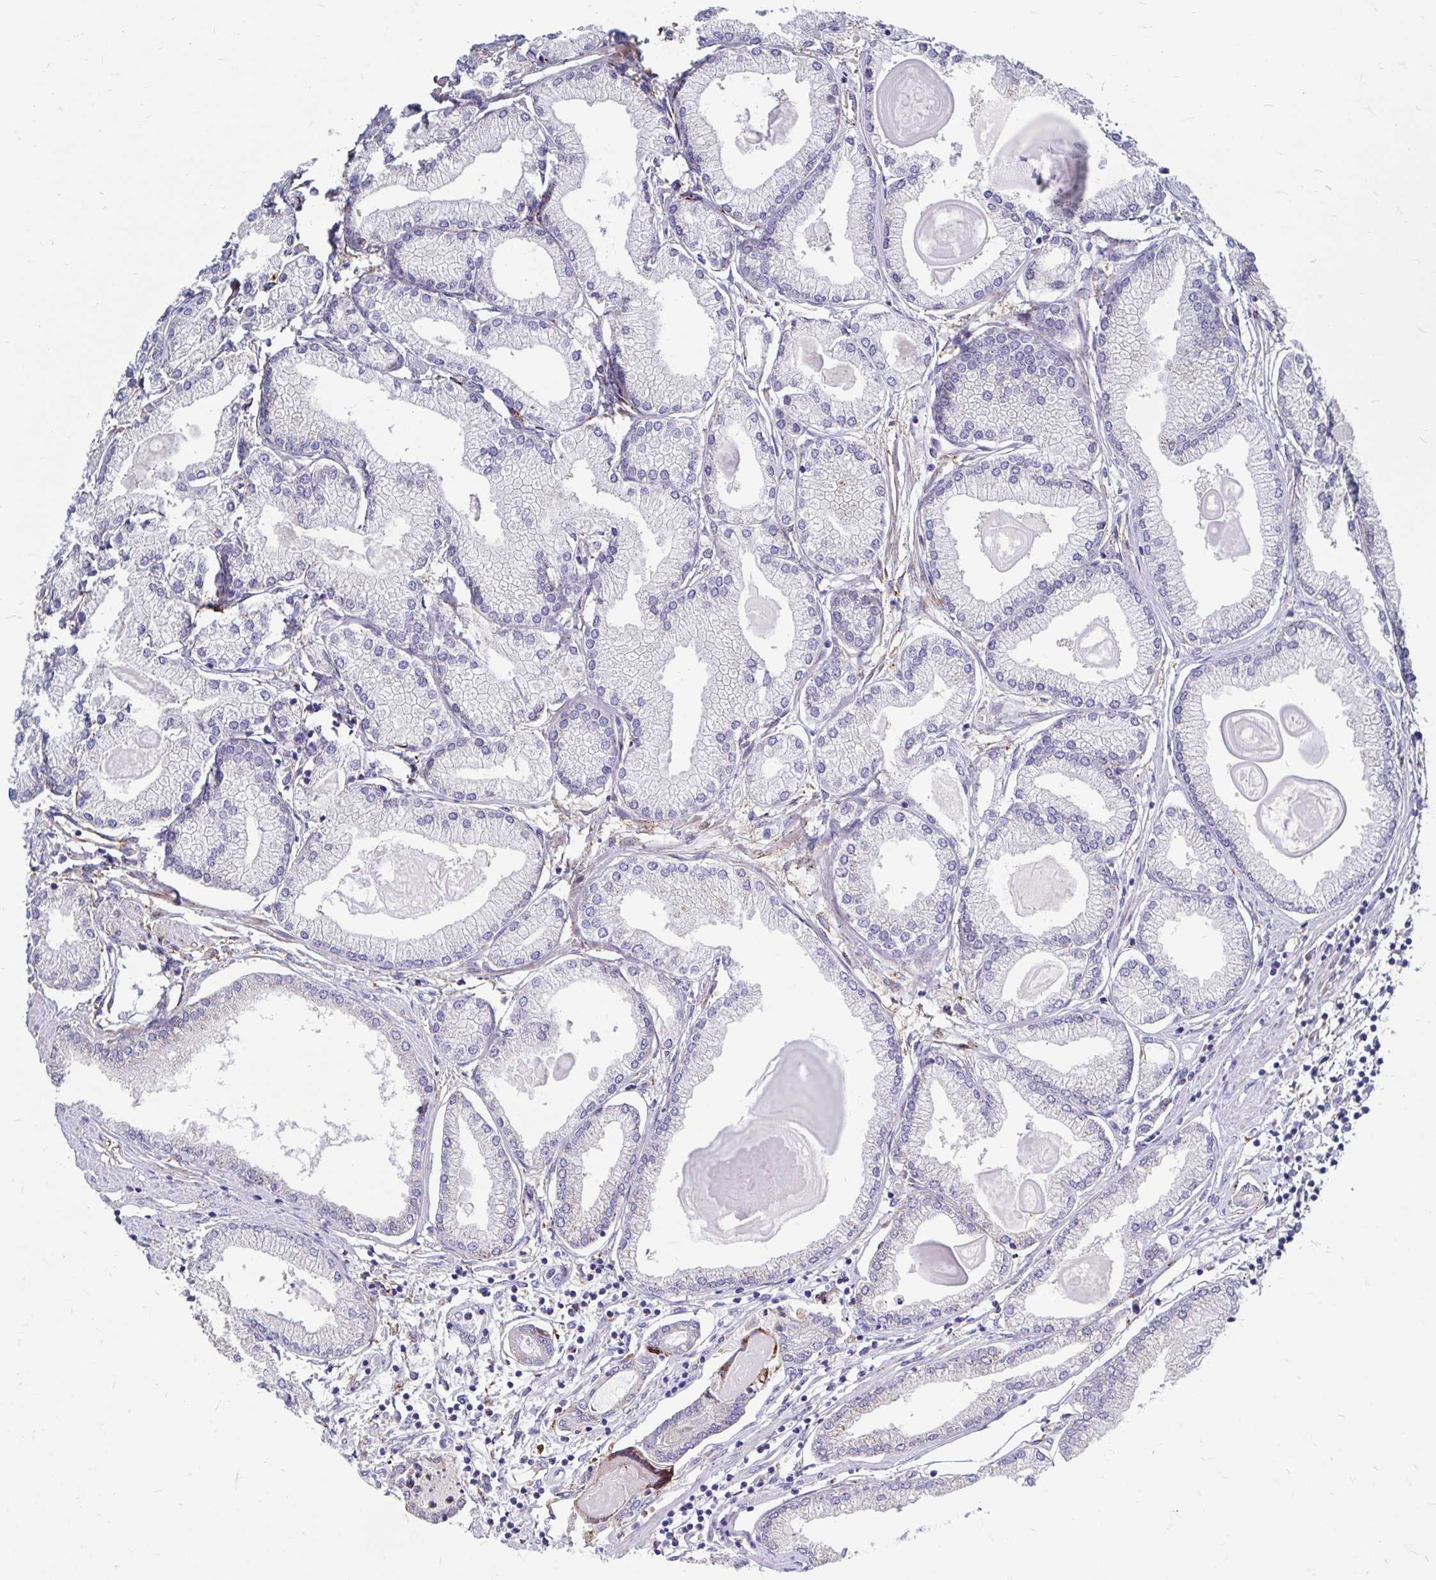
{"staining": {"intensity": "negative", "quantity": "none", "location": "none"}, "tissue": "prostate cancer", "cell_type": "Tumor cells", "image_type": "cancer", "snomed": [{"axis": "morphology", "description": "Adenocarcinoma, High grade"}, {"axis": "topography", "description": "Prostate"}], "caption": "Tumor cells are negative for protein expression in human prostate adenocarcinoma (high-grade).", "gene": "CDKL1", "patient": {"sex": "male", "age": 68}}